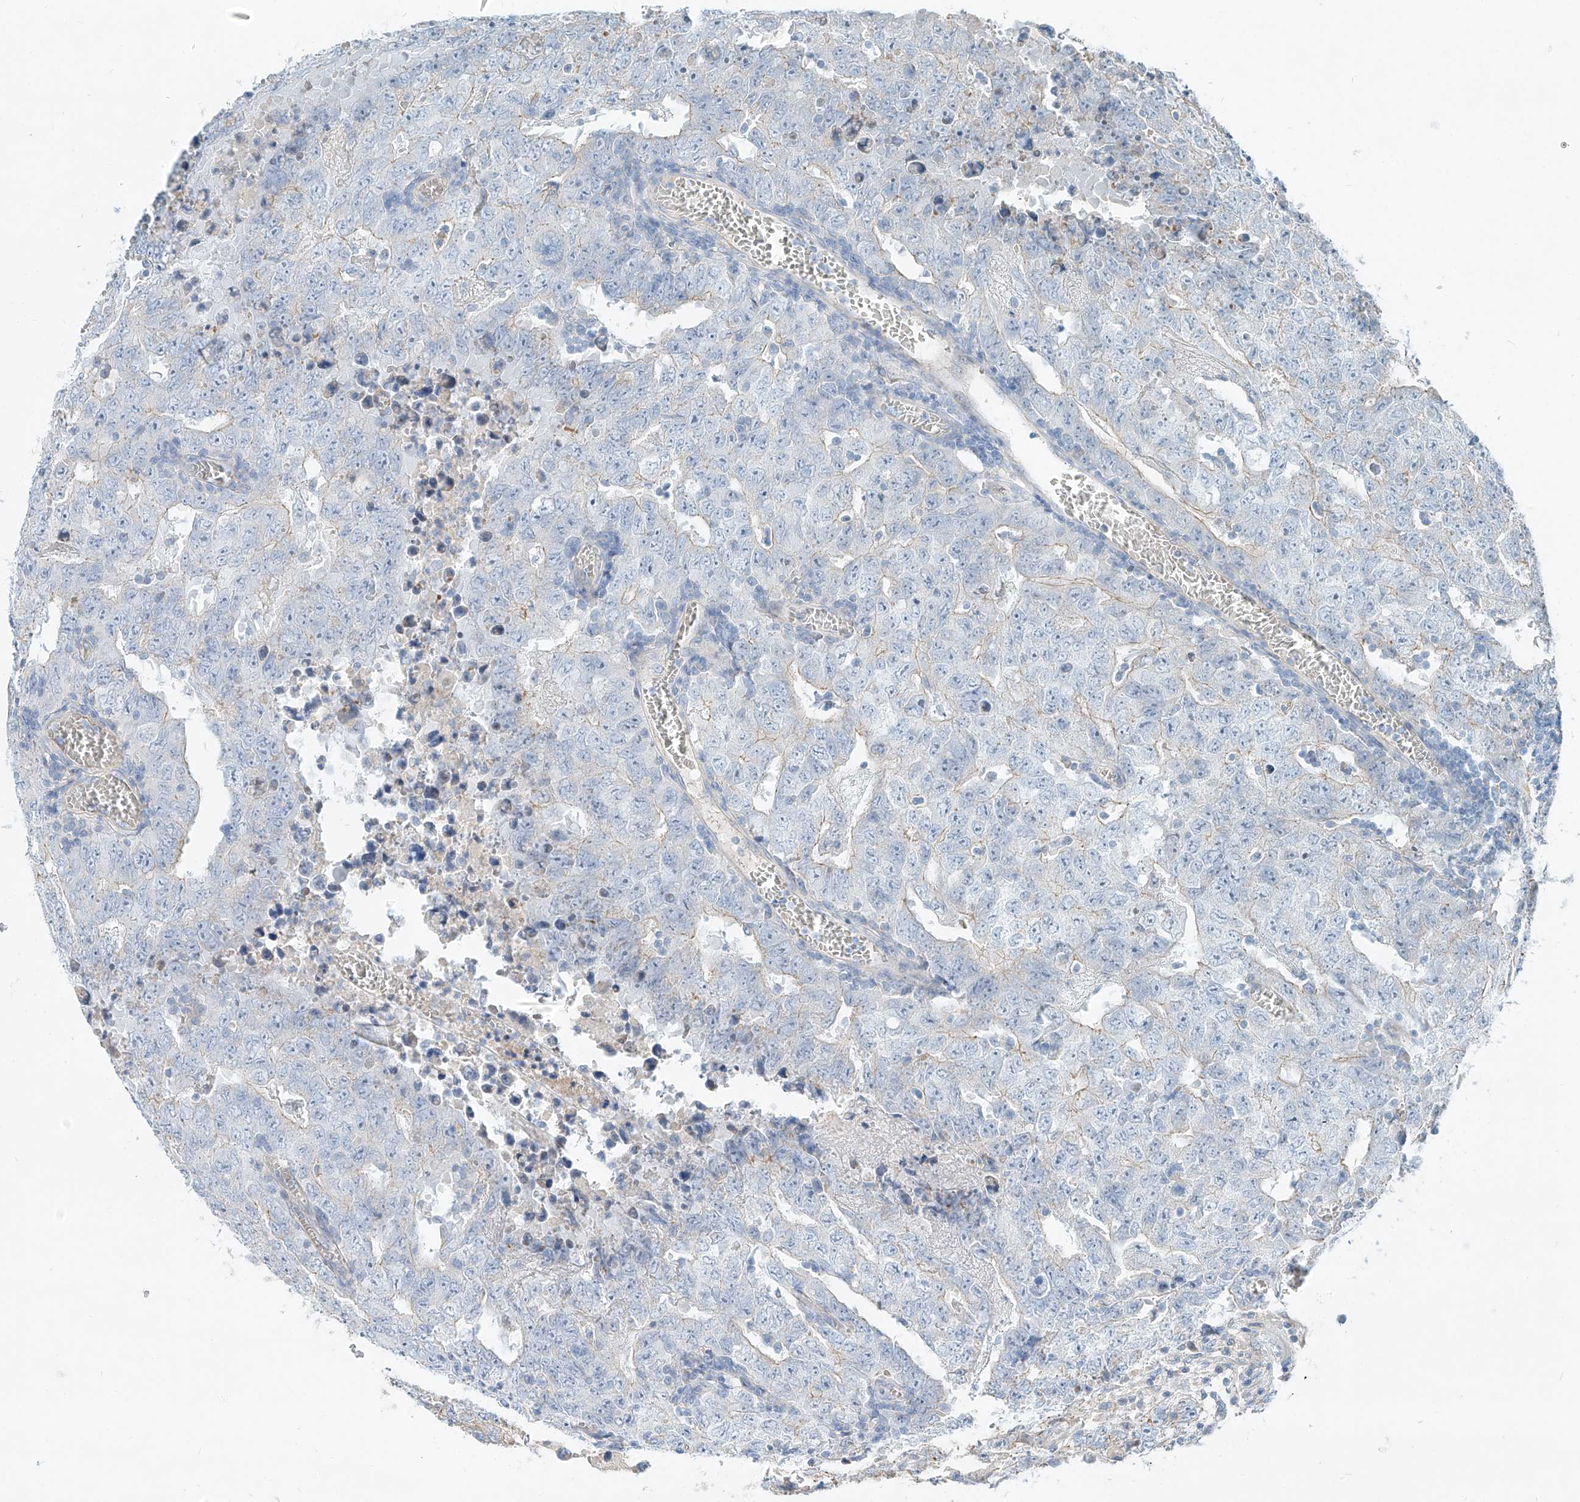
{"staining": {"intensity": "weak", "quantity": "<25%", "location": "cytoplasmic/membranous"}, "tissue": "testis cancer", "cell_type": "Tumor cells", "image_type": "cancer", "snomed": [{"axis": "morphology", "description": "Carcinoma, Embryonal, NOS"}, {"axis": "topography", "description": "Testis"}], "caption": "Immunohistochemistry histopathology image of neoplastic tissue: testis cancer (embryonal carcinoma) stained with DAB demonstrates no significant protein positivity in tumor cells.", "gene": "AJM1", "patient": {"sex": "male", "age": 26}}